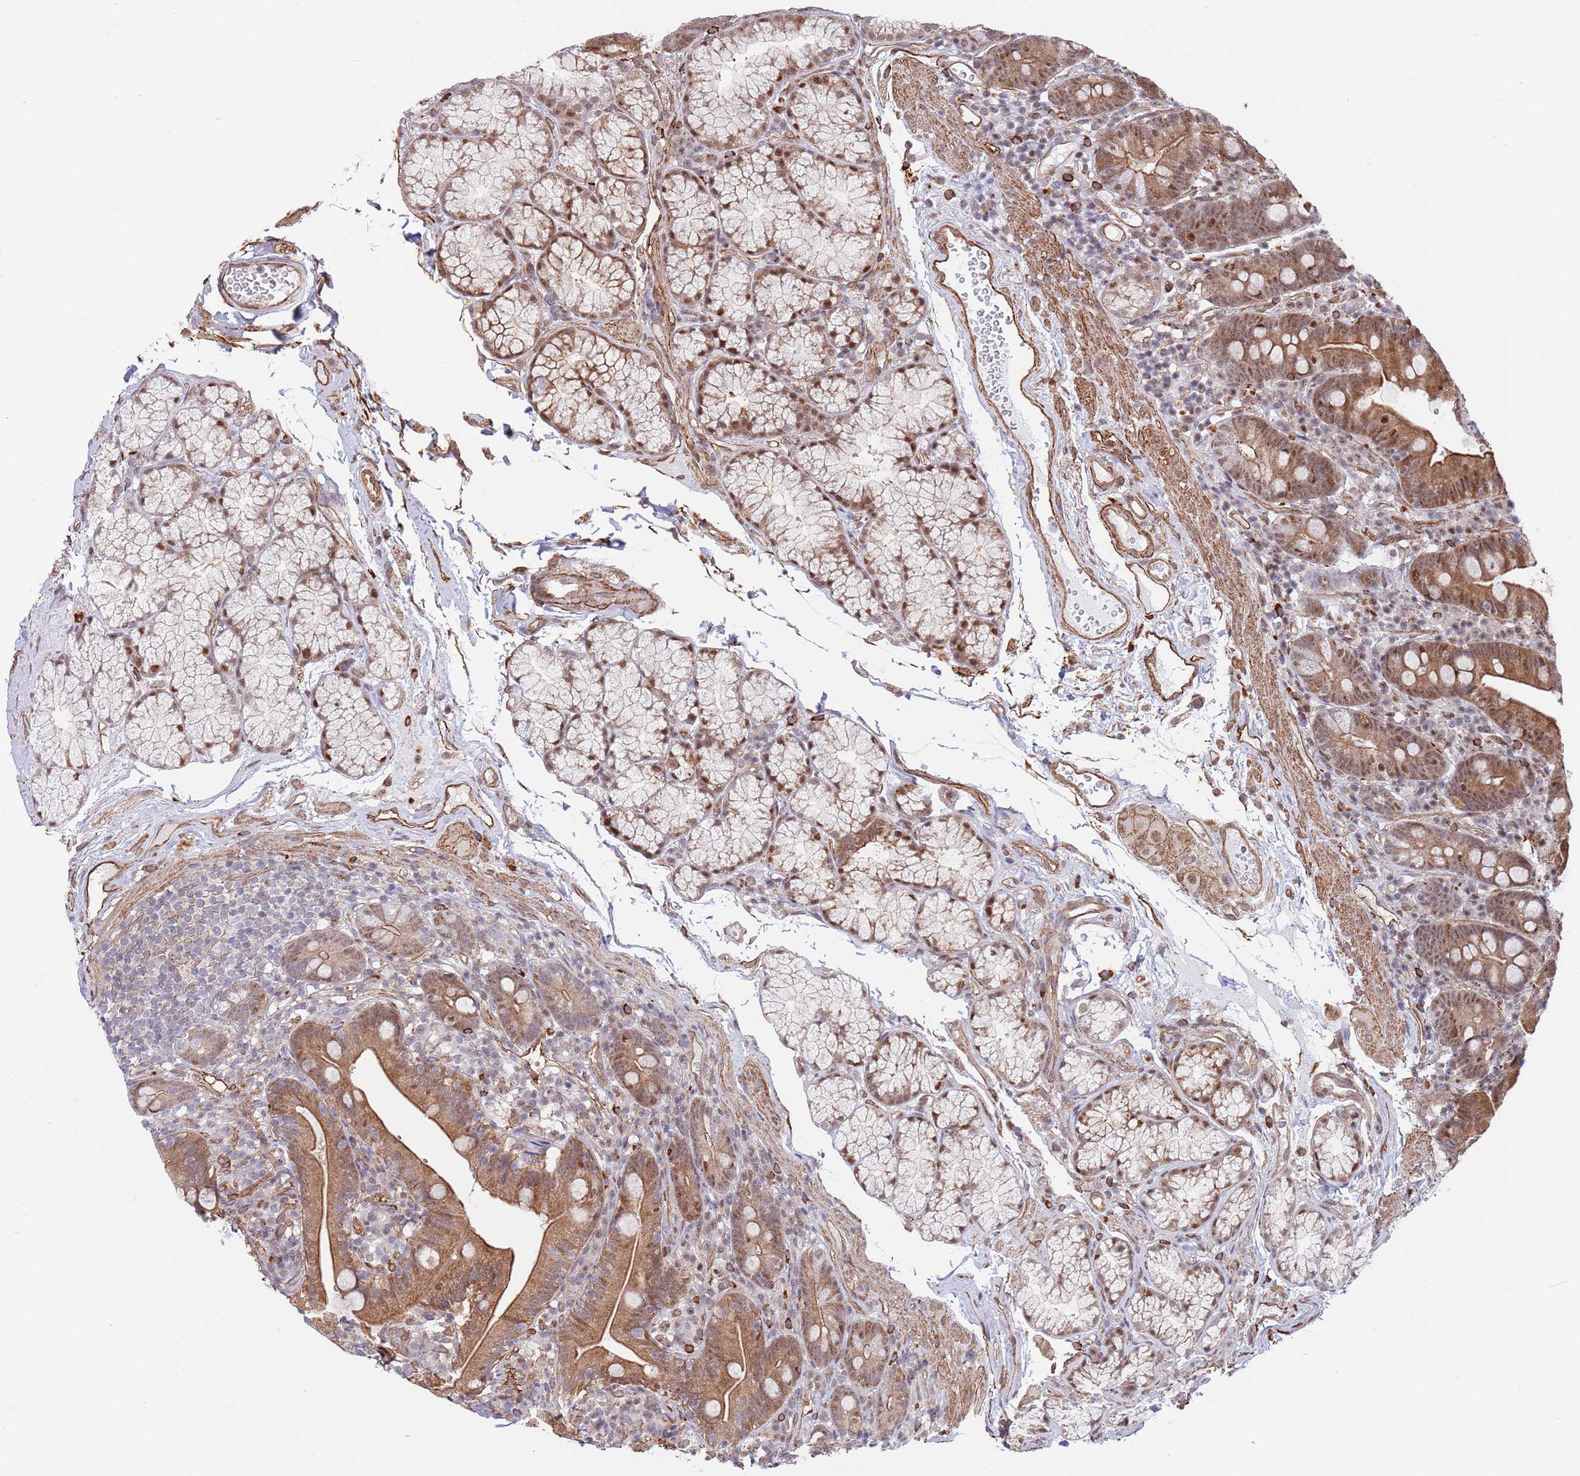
{"staining": {"intensity": "strong", "quantity": "25%-75%", "location": "cytoplasmic/membranous,nuclear"}, "tissue": "duodenum", "cell_type": "Glandular cells", "image_type": "normal", "snomed": [{"axis": "morphology", "description": "Normal tissue, NOS"}, {"axis": "topography", "description": "Duodenum"}], "caption": "Glandular cells reveal high levels of strong cytoplasmic/membranous,nuclear expression in about 25%-75% of cells in normal duodenum. The staining was performed using DAB (3,3'-diaminobenzidine), with brown indicating positive protein expression. Nuclei are stained blue with hematoxylin.", "gene": "BPNT1", "patient": {"sex": "female", "age": 67}}